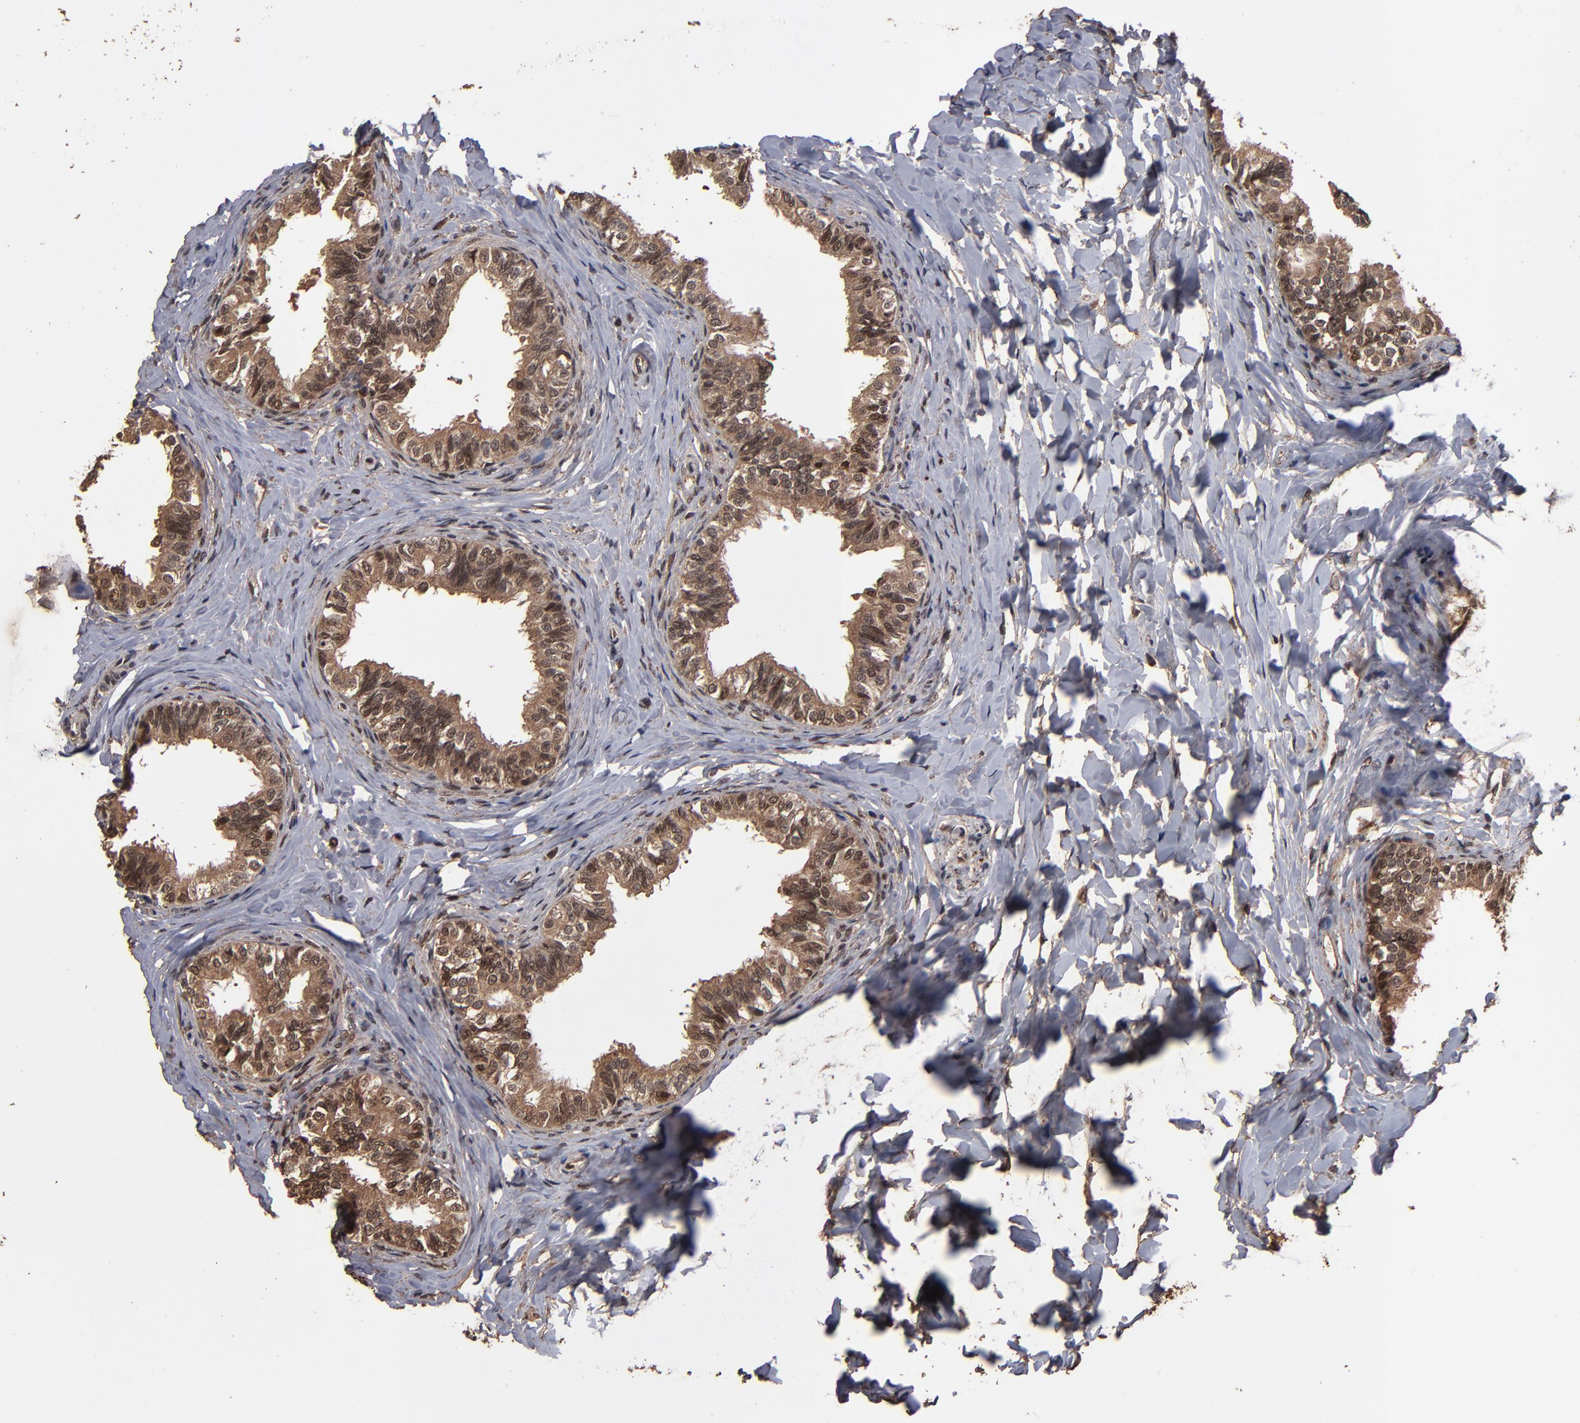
{"staining": {"intensity": "moderate", "quantity": ">75%", "location": "cytoplasmic/membranous,nuclear"}, "tissue": "epididymis", "cell_type": "Glandular cells", "image_type": "normal", "snomed": [{"axis": "morphology", "description": "Normal tissue, NOS"}, {"axis": "topography", "description": "Soft tissue"}, {"axis": "topography", "description": "Epididymis"}], "caption": "IHC of normal human epididymis demonstrates medium levels of moderate cytoplasmic/membranous,nuclear staining in about >75% of glandular cells.", "gene": "NXF2B", "patient": {"sex": "male", "age": 26}}